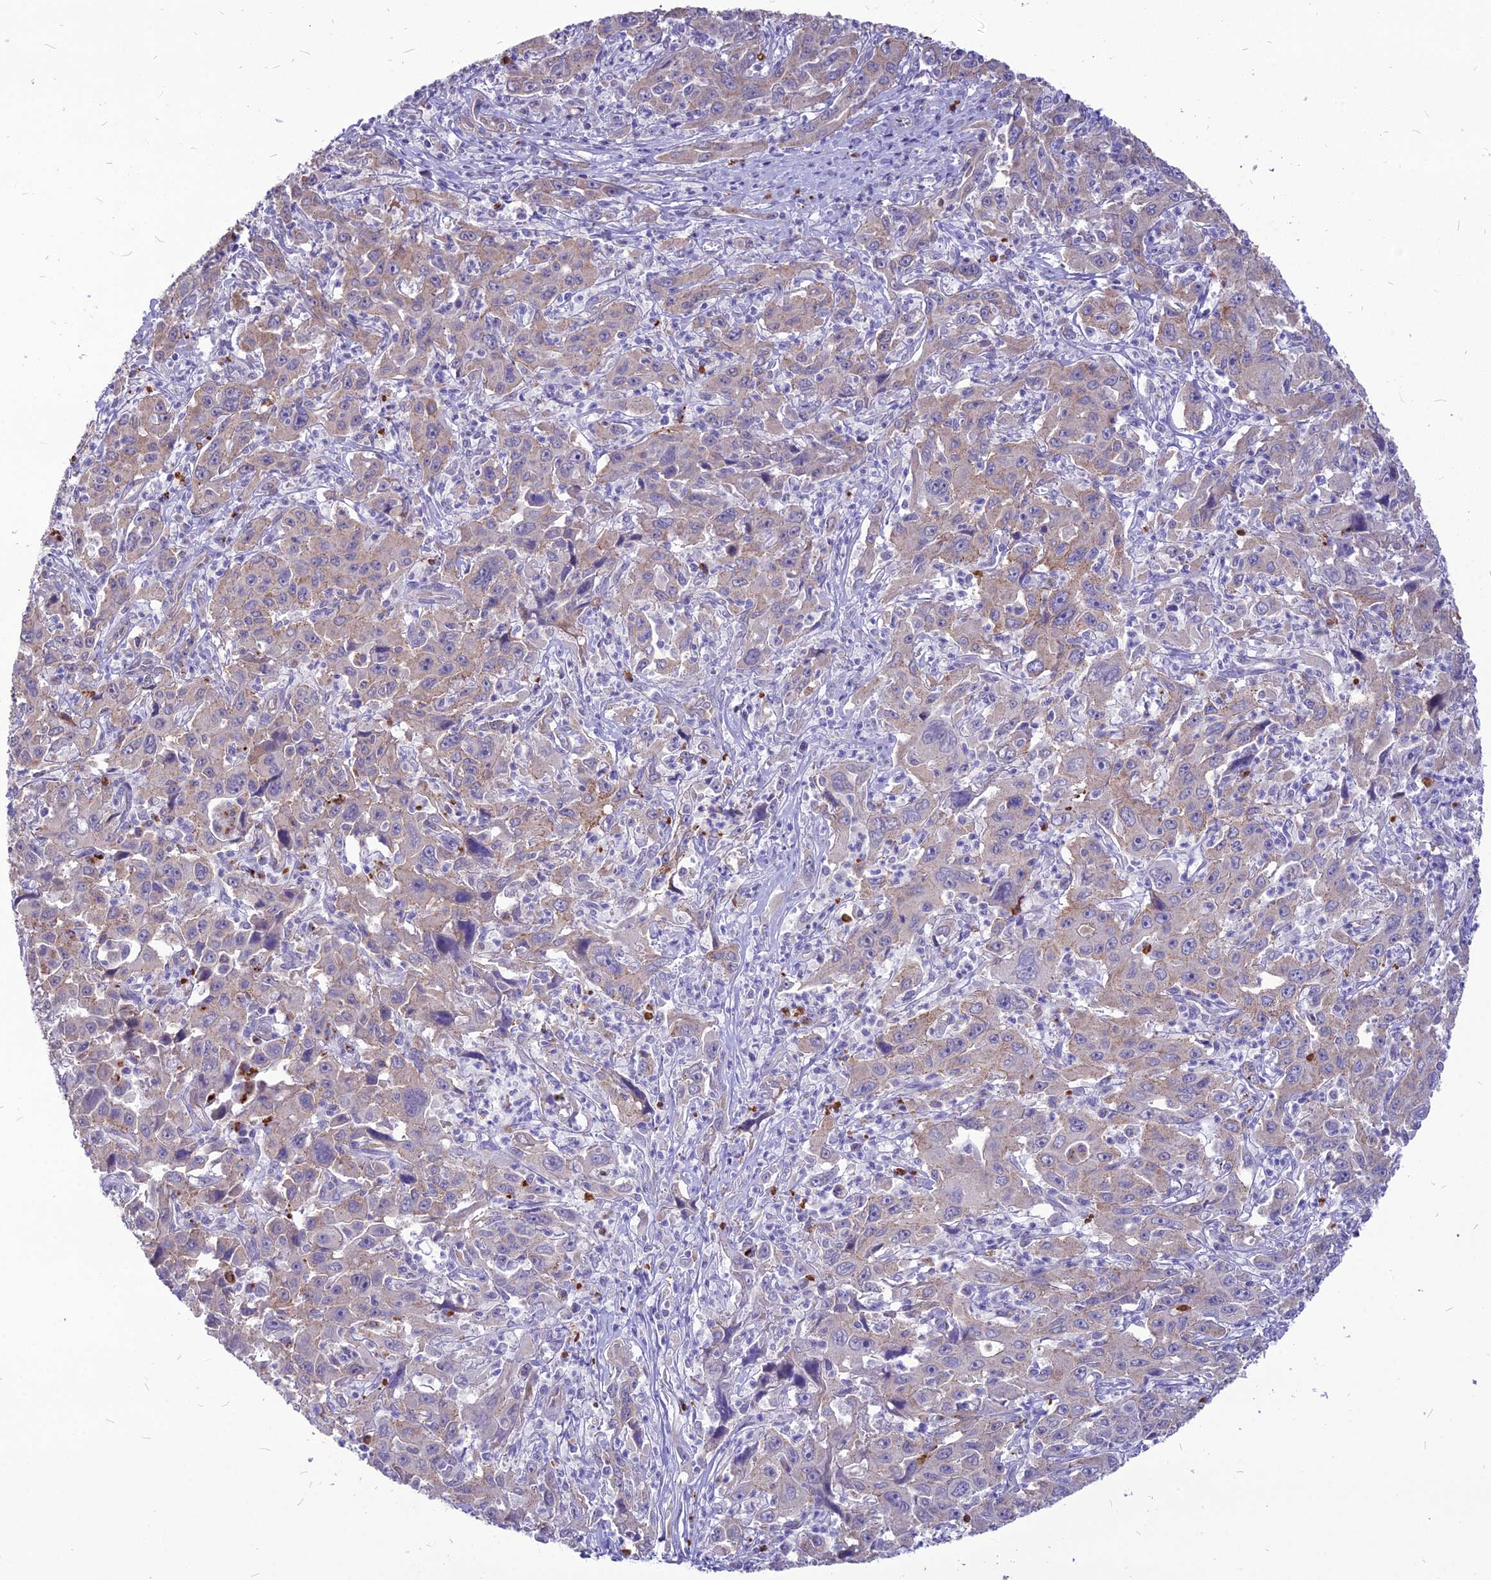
{"staining": {"intensity": "negative", "quantity": "none", "location": "none"}, "tissue": "liver cancer", "cell_type": "Tumor cells", "image_type": "cancer", "snomed": [{"axis": "morphology", "description": "Carcinoma, Hepatocellular, NOS"}, {"axis": "topography", "description": "Liver"}], "caption": "IHC of human hepatocellular carcinoma (liver) shows no staining in tumor cells. The staining is performed using DAB (3,3'-diaminobenzidine) brown chromogen with nuclei counter-stained in using hematoxylin.", "gene": "PCED1B", "patient": {"sex": "male", "age": 63}}